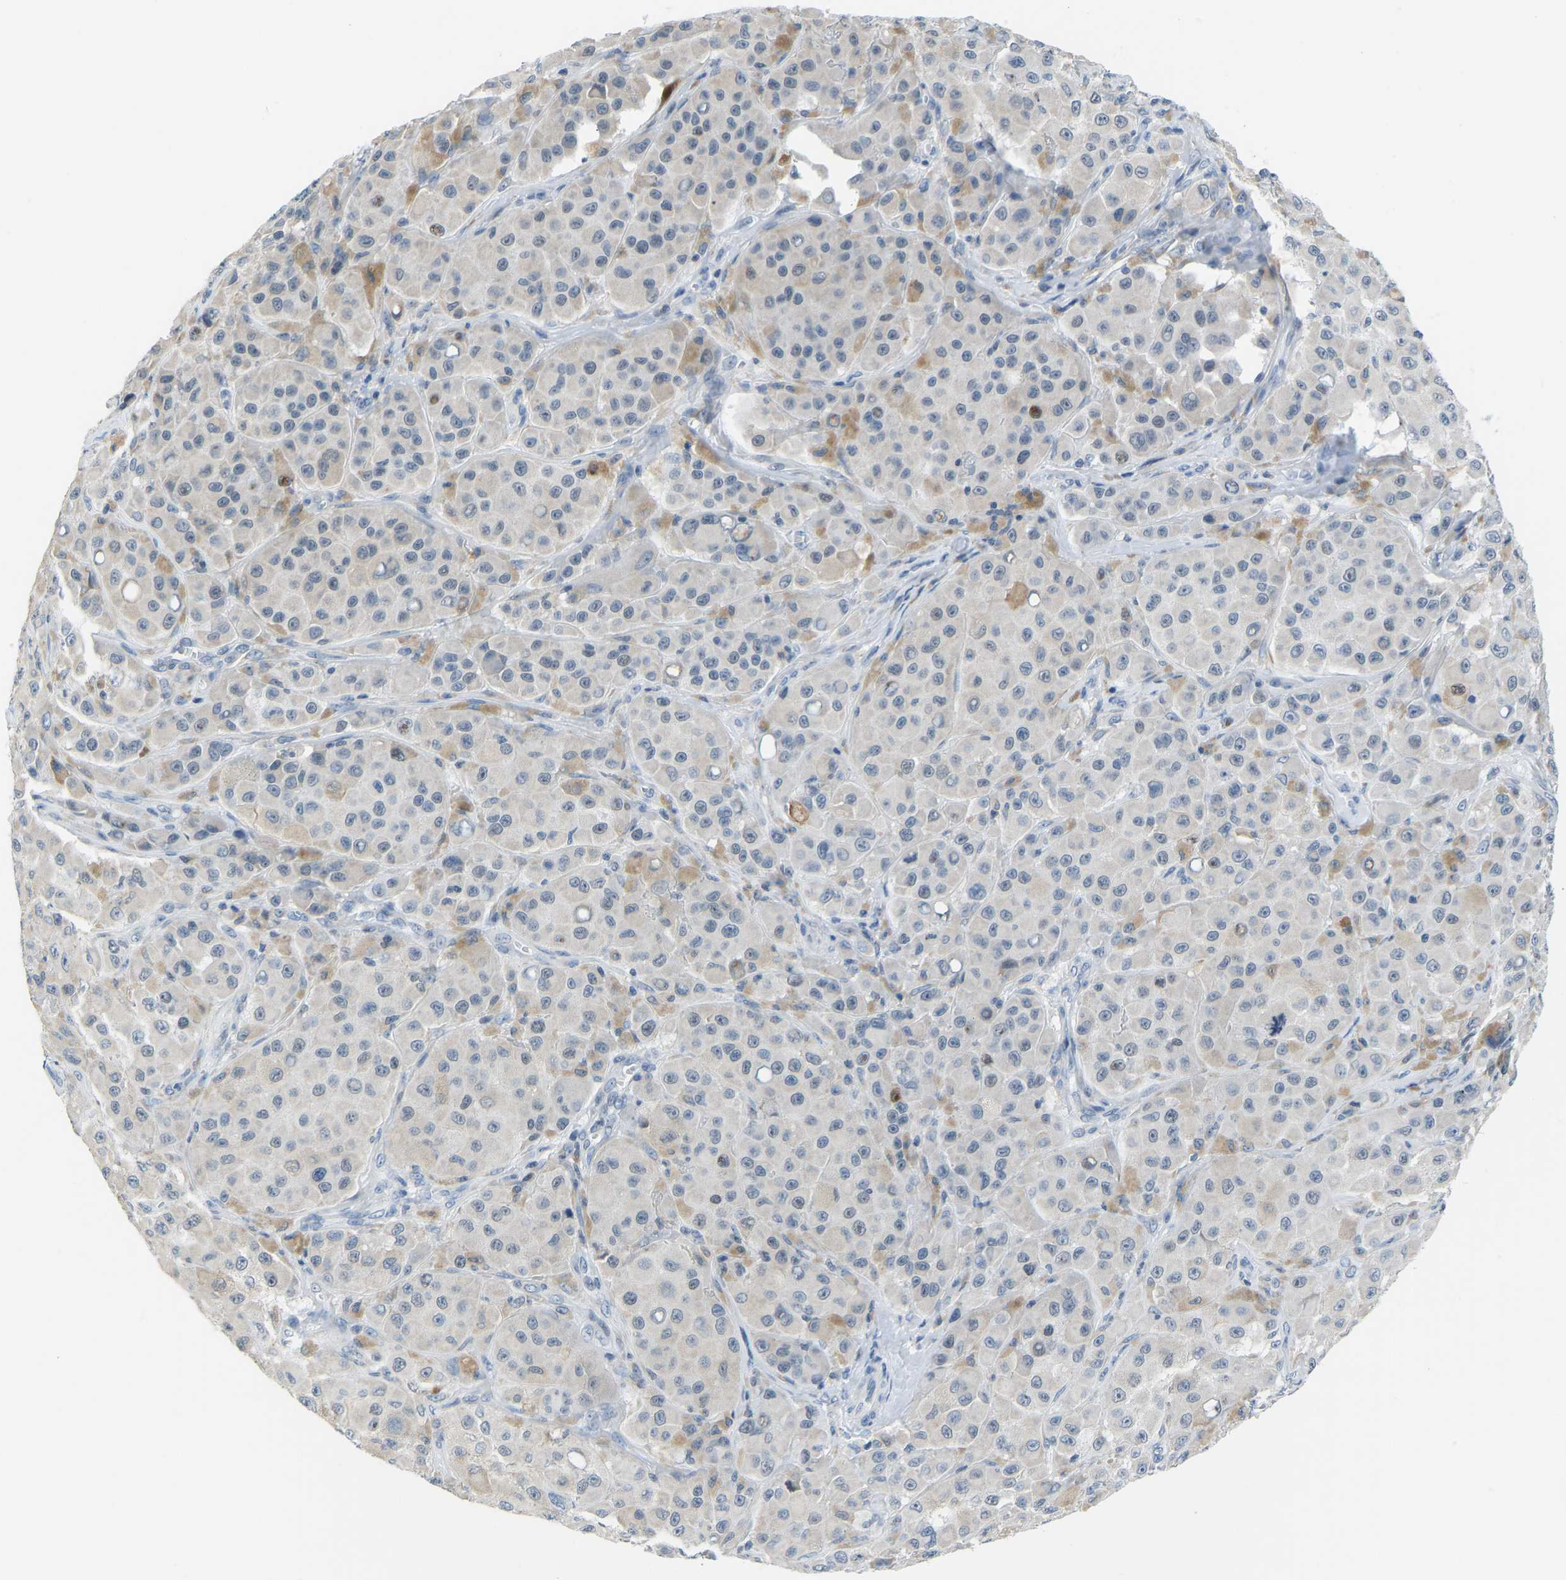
{"staining": {"intensity": "negative", "quantity": "none", "location": "none"}, "tissue": "melanoma", "cell_type": "Tumor cells", "image_type": "cancer", "snomed": [{"axis": "morphology", "description": "Malignant melanoma, NOS"}, {"axis": "topography", "description": "Skin"}], "caption": "Tumor cells show no significant protein positivity in melanoma.", "gene": "VRK1", "patient": {"sex": "male", "age": 84}}